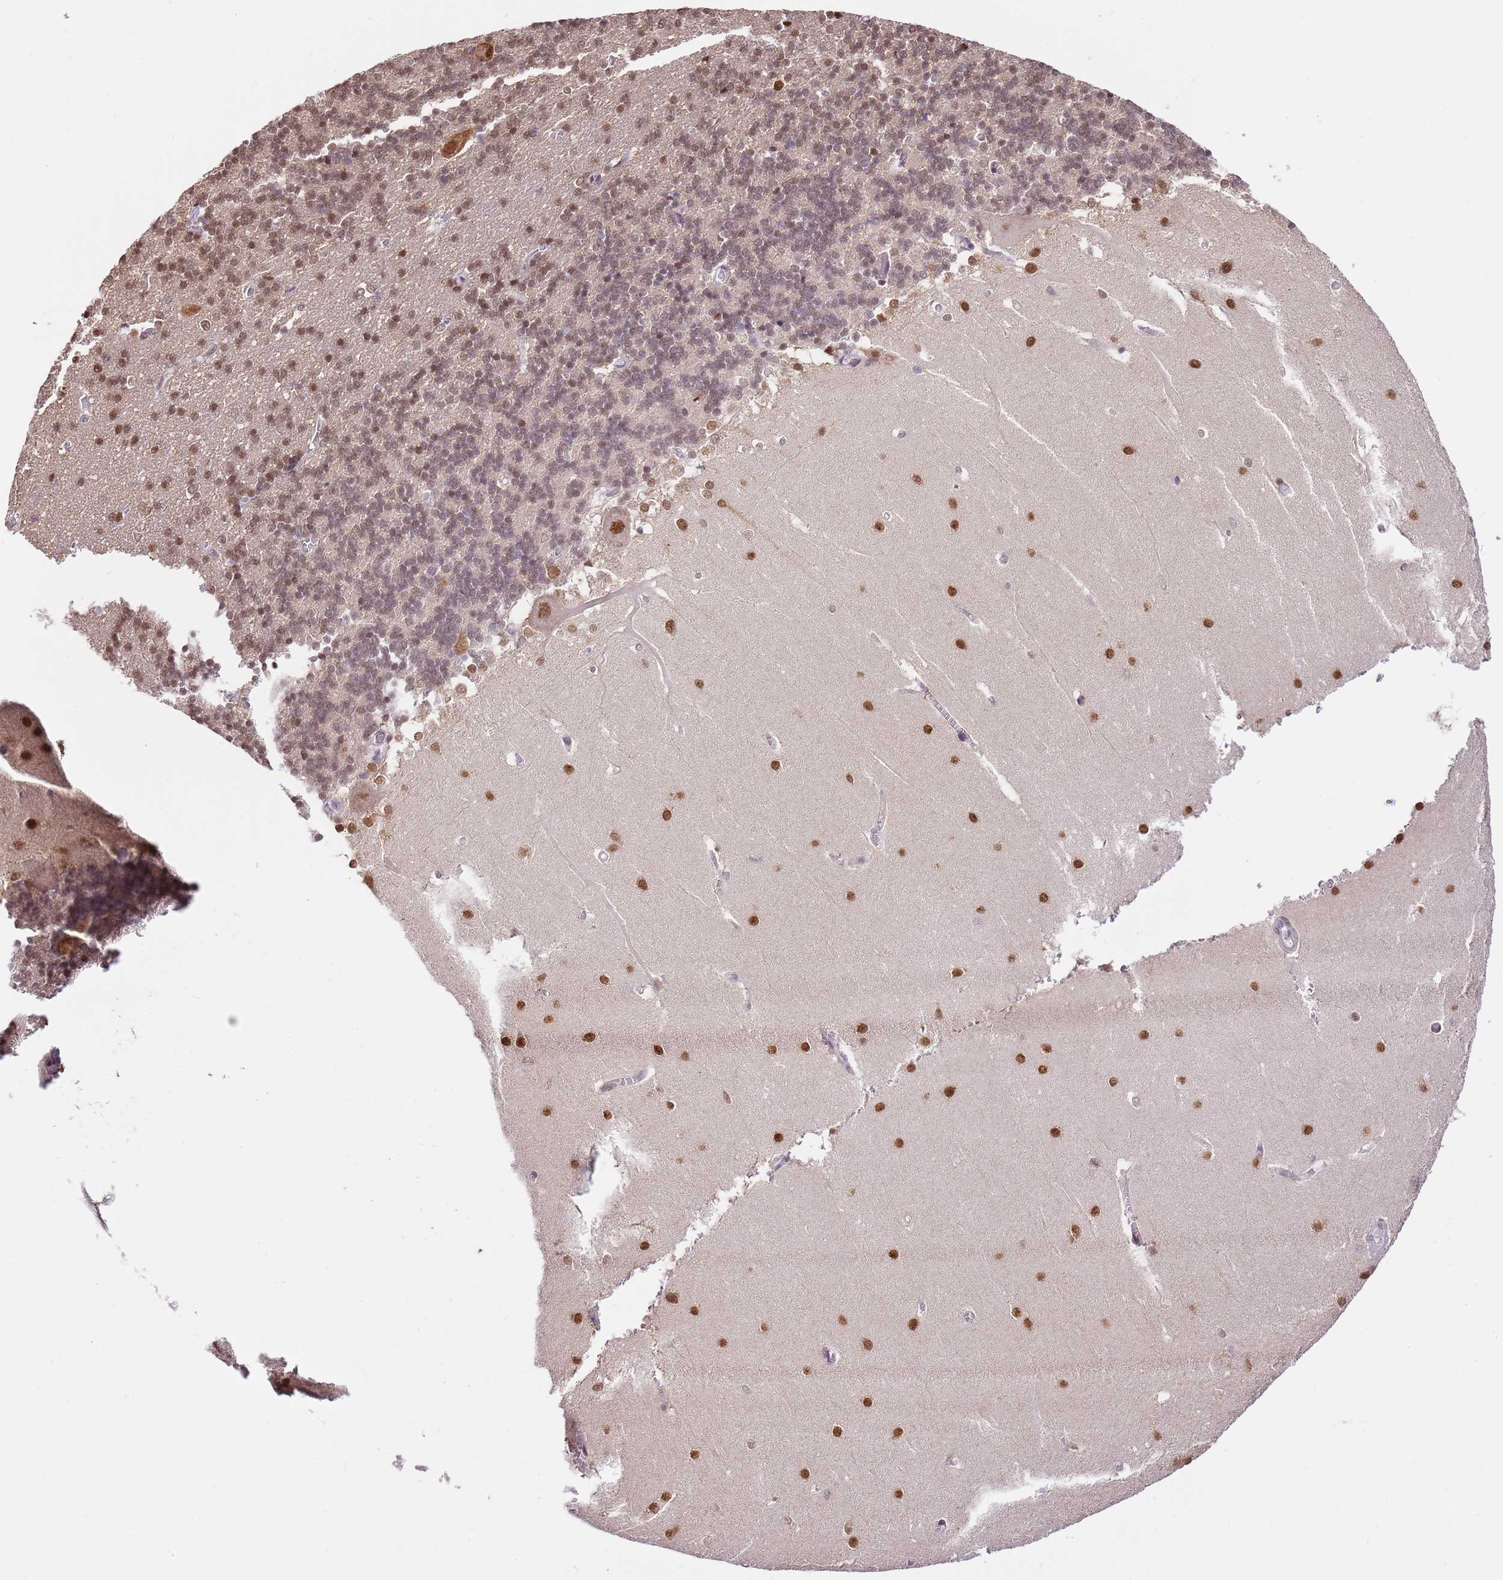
{"staining": {"intensity": "moderate", "quantity": "25%-75%", "location": "nuclear"}, "tissue": "cerebellum", "cell_type": "Cells in granular layer", "image_type": "normal", "snomed": [{"axis": "morphology", "description": "Normal tissue, NOS"}, {"axis": "topography", "description": "Cerebellum"}], "caption": "High-power microscopy captured an immunohistochemistry (IHC) photomicrograph of unremarkable cerebellum, revealing moderate nuclear expression in about 25%-75% of cells in granular layer.", "gene": "RFK", "patient": {"sex": "male", "age": 37}}